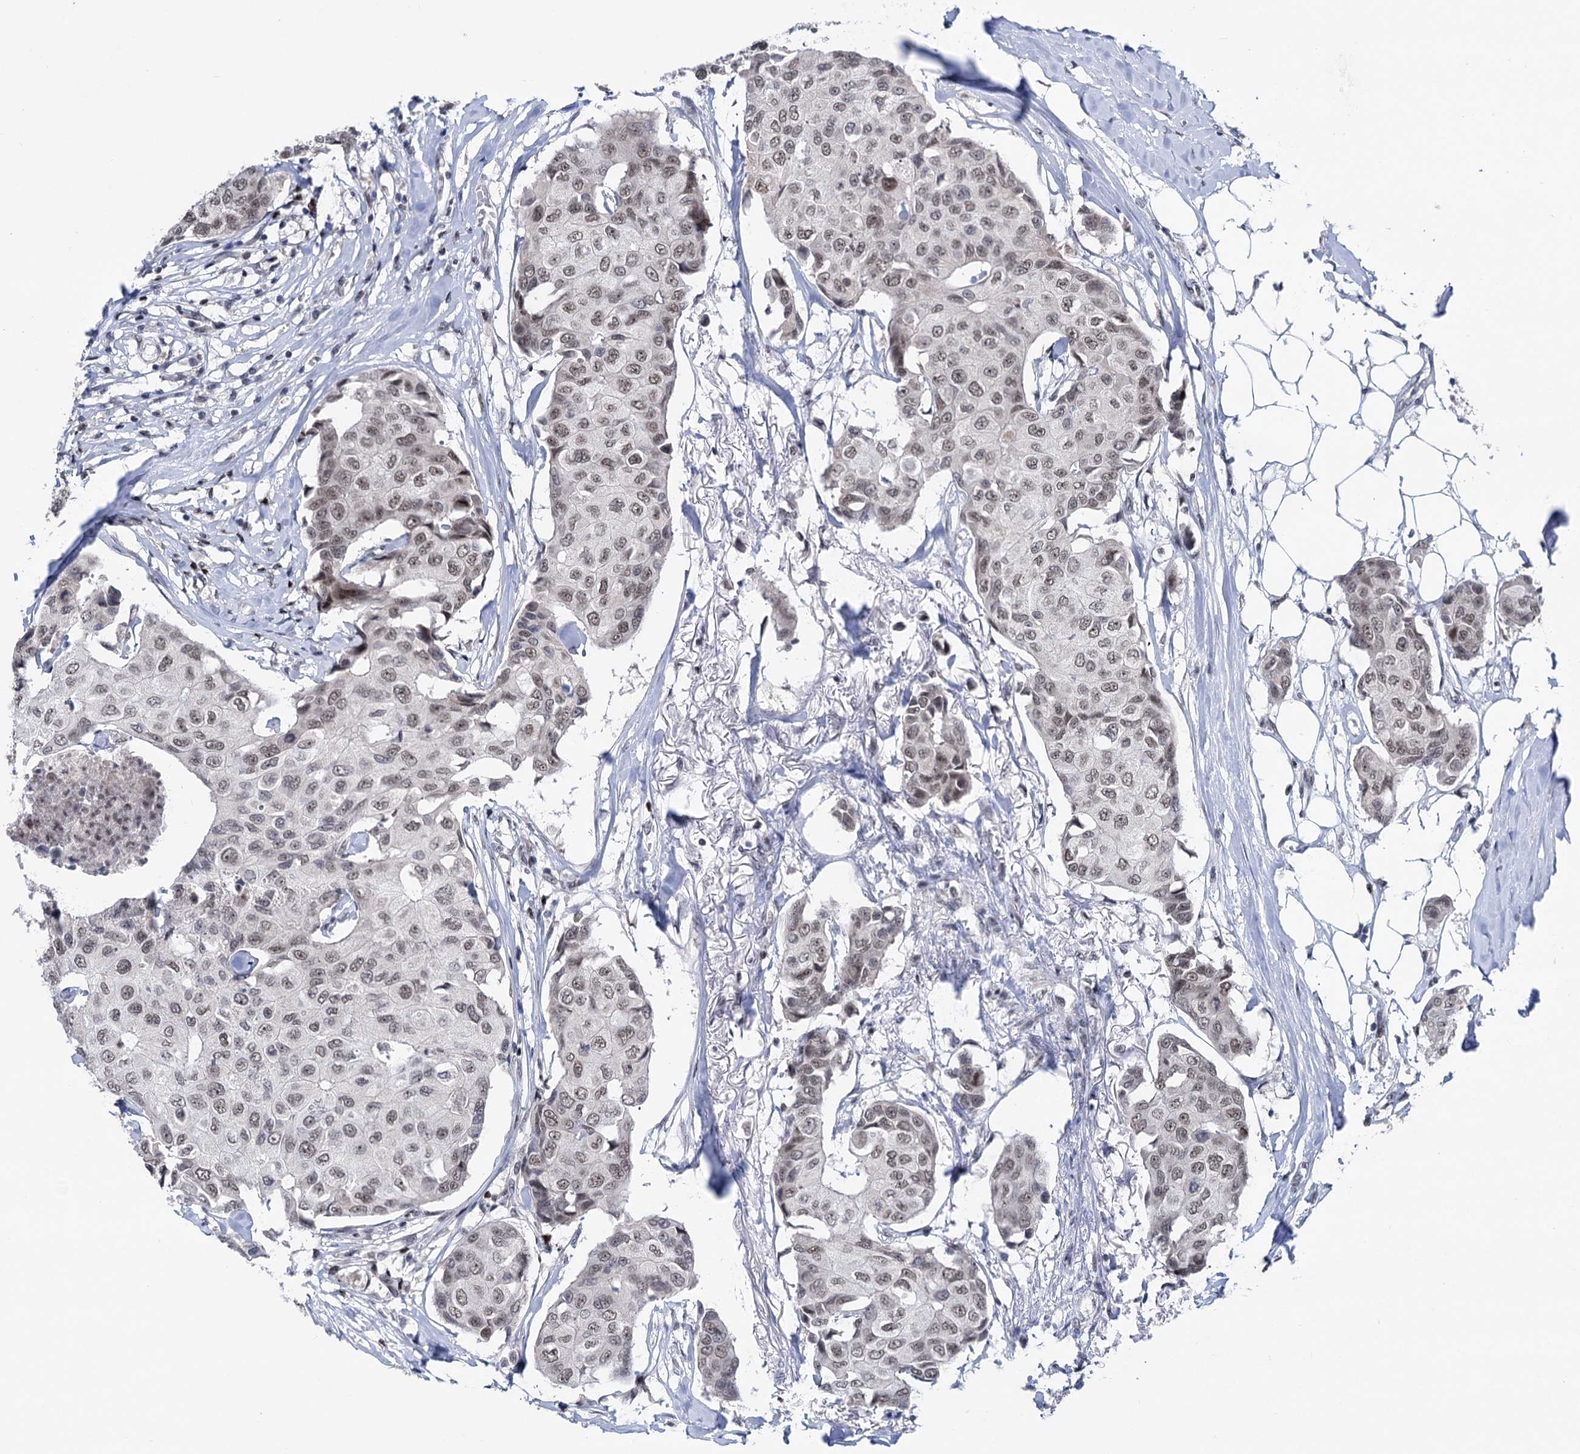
{"staining": {"intensity": "weak", "quantity": "<25%", "location": "nuclear"}, "tissue": "breast cancer", "cell_type": "Tumor cells", "image_type": "cancer", "snomed": [{"axis": "morphology", "description": "Duct carcinoma"}, {"axis": "topography", "description": "Breast"}], "caption": "Protein analysis of breast cancer (infiltrating ductal carcinoma) exhibits no significant staining in tumor cells.", "gene": "ZCCHC10", "patient": {"sex": "female", "age": 80}}